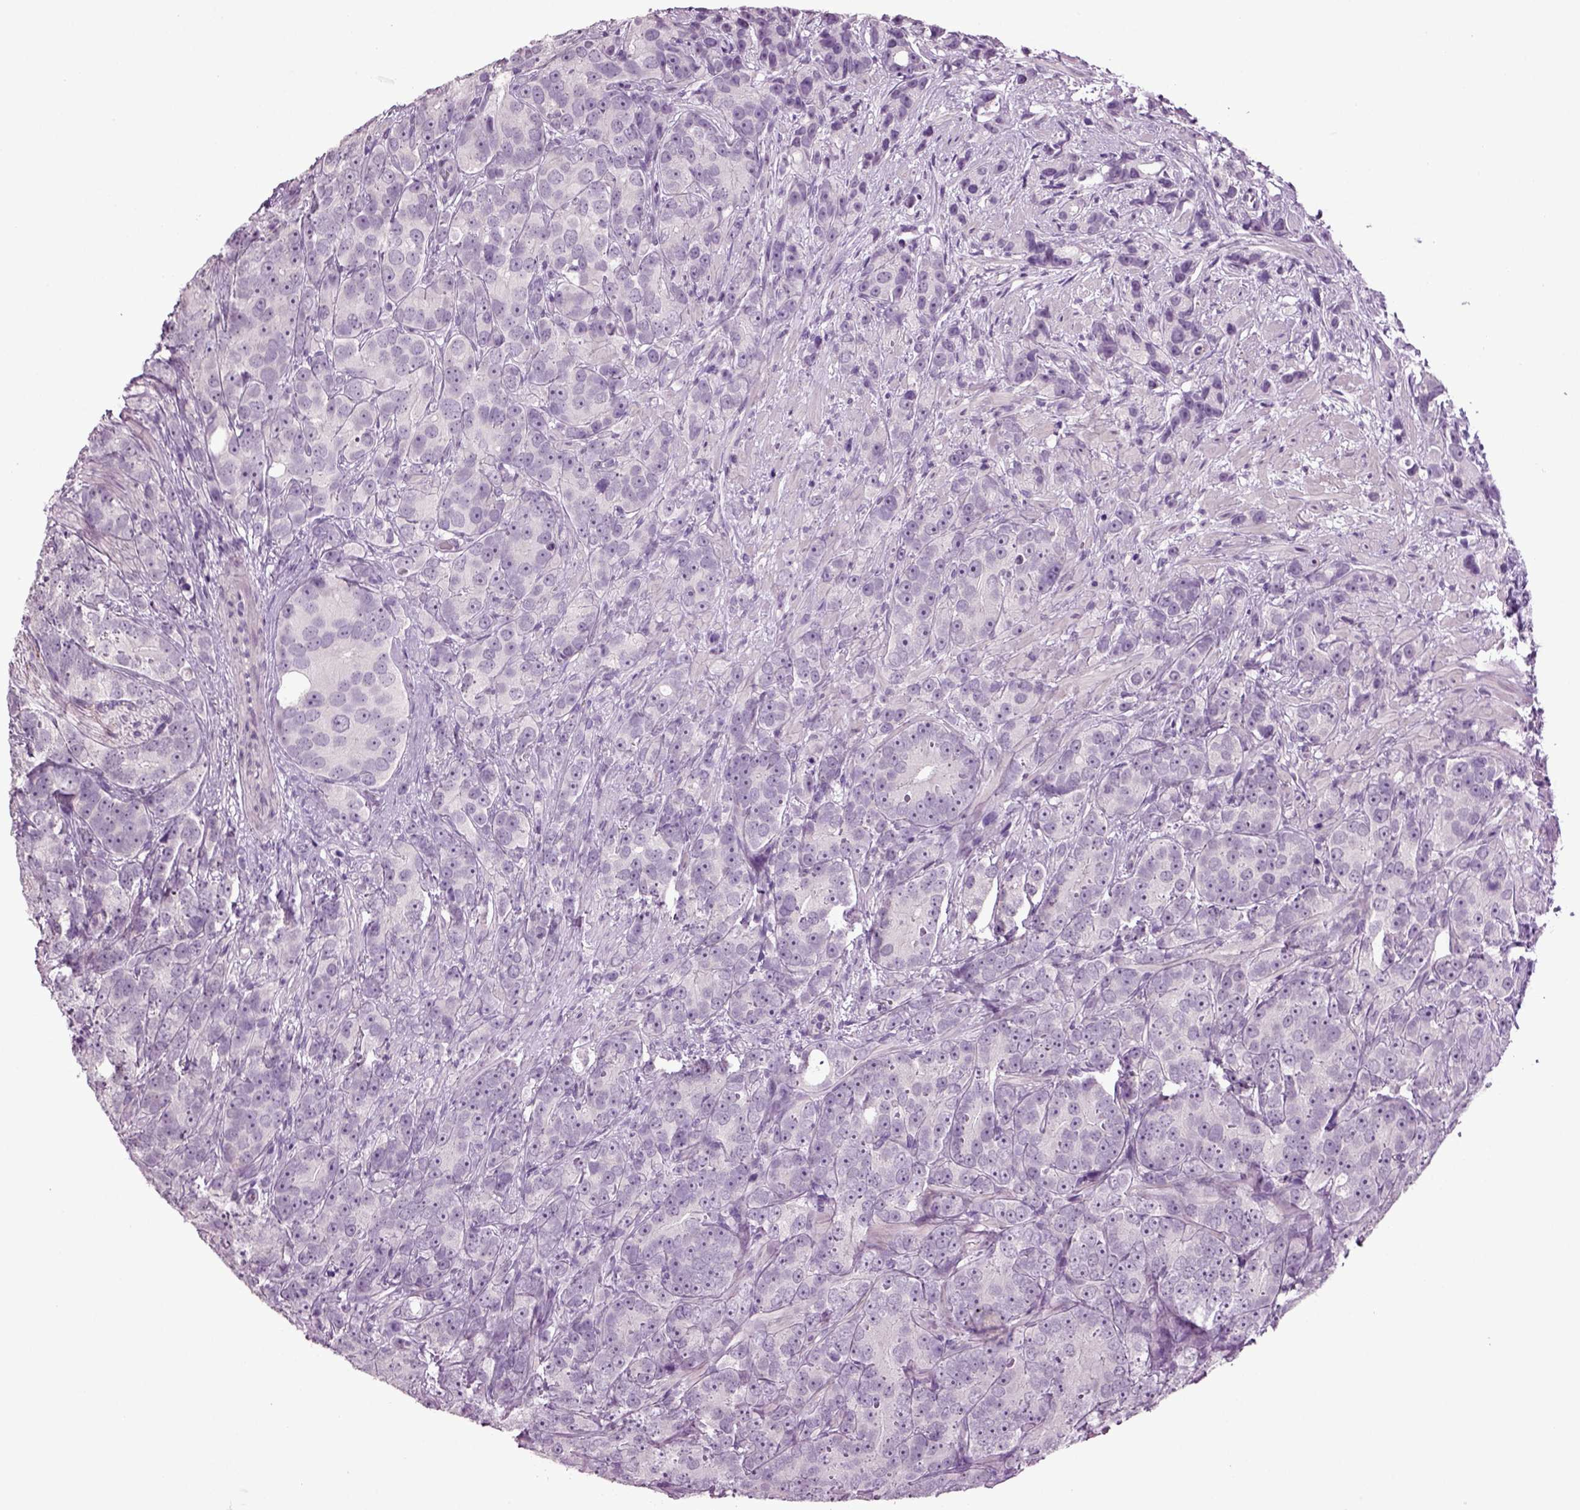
{"staining": {"intensity": "negative", "quantity": "none", "location": "none"}, "tissue": "prostate cancer", "cell_type": "Tumor cells", "image_type": "cancer", "snomed": [{"axis": "morphology", "description": "Adenocarcinoma, High grade"}, {"axis": "topography", "description": "Prostate"}], "caption": "Tumor cells are negative for brown protein staining in prostate cancer (high-grade adenocarcinoma). (DAB (3,3'-diaminobenzidine) immunohistochemistry visualized using brightfield microscopy, high magnification).", "gene": "SLC17A6", "patient": {"sex": "male", "age": 90}}